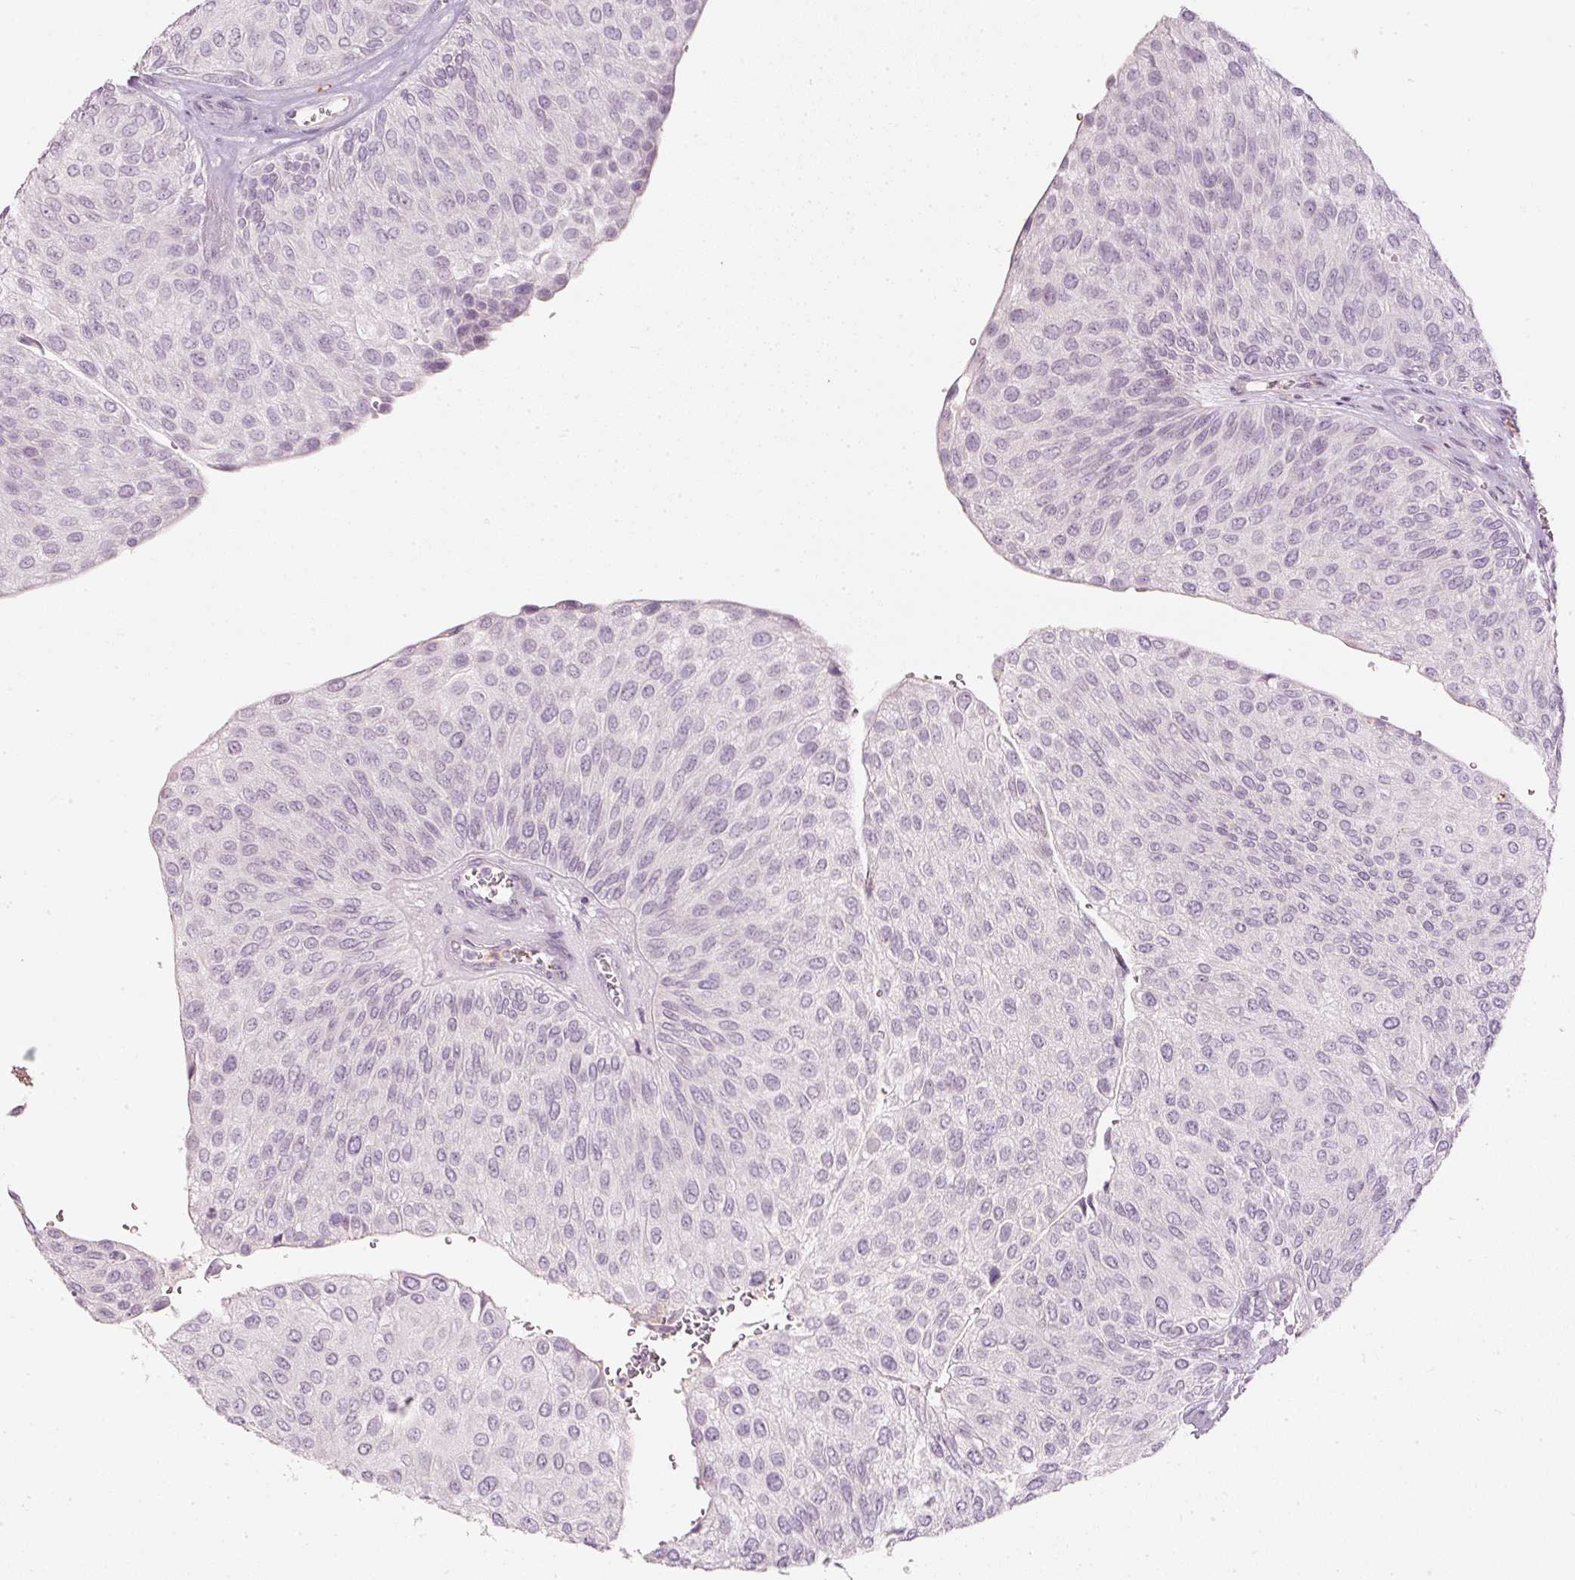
{"staining": {"intensity": "negative", "quantity": "none", "location": "none"}, "tissue": "urothelial cancer", "cell_type": "Tumor cells", "image_type": "cancer", "snomed": [{"axis": "morphology", "description": "Urothelial carcinoma, NOS"}, {"axis": "topography", "description": "Urinary bladder"}], "caption": "High power microscopy micrograph of an immunohistochemistry micrograph of urothelial cancer, revealing no significant expression in tumor cells.", "gene": "LECT2", "patient": {"sex": "male", "age": 67}}